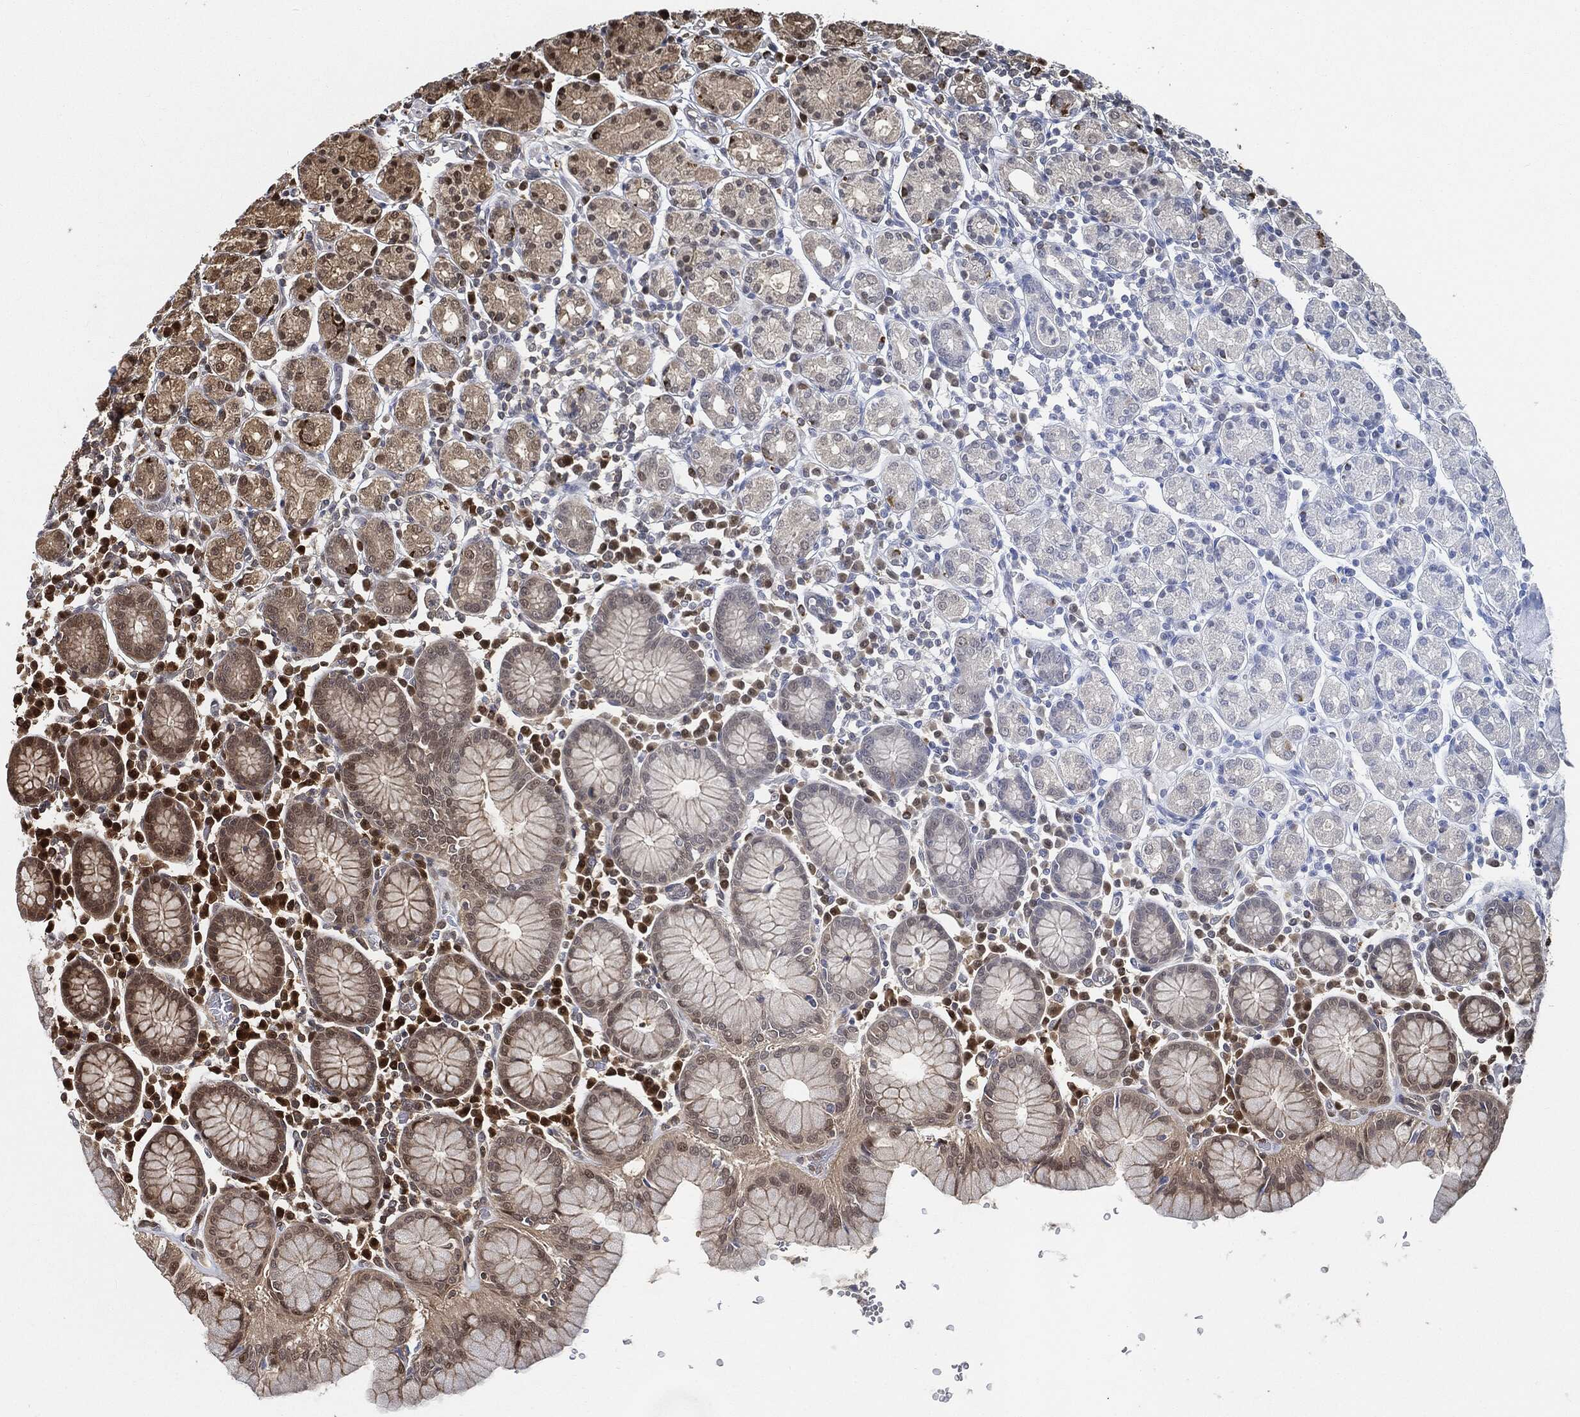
{"staining": {"intensity": "moderate", "quantity": "25%-75%", "location": "cytoplasmic/membranous"}, "tissue": "stomach", "cell_type": "Glandular cells", "image_type": "normal", "snomed": [{"axis": "morphology", "description": "Normal tissue, NOS"}, {"axis": "topography", "description": "Stomach, upper"}, {"axis": "topography", "description": "Stomach"}], "caption": "Protein staining reveals moderate cytoplasmic/membranous staining in about 25%-75% of glandular cells in unremarkable stomach.", "gene": "CUTA", "patient": {"sex": "male", "age": 62}}